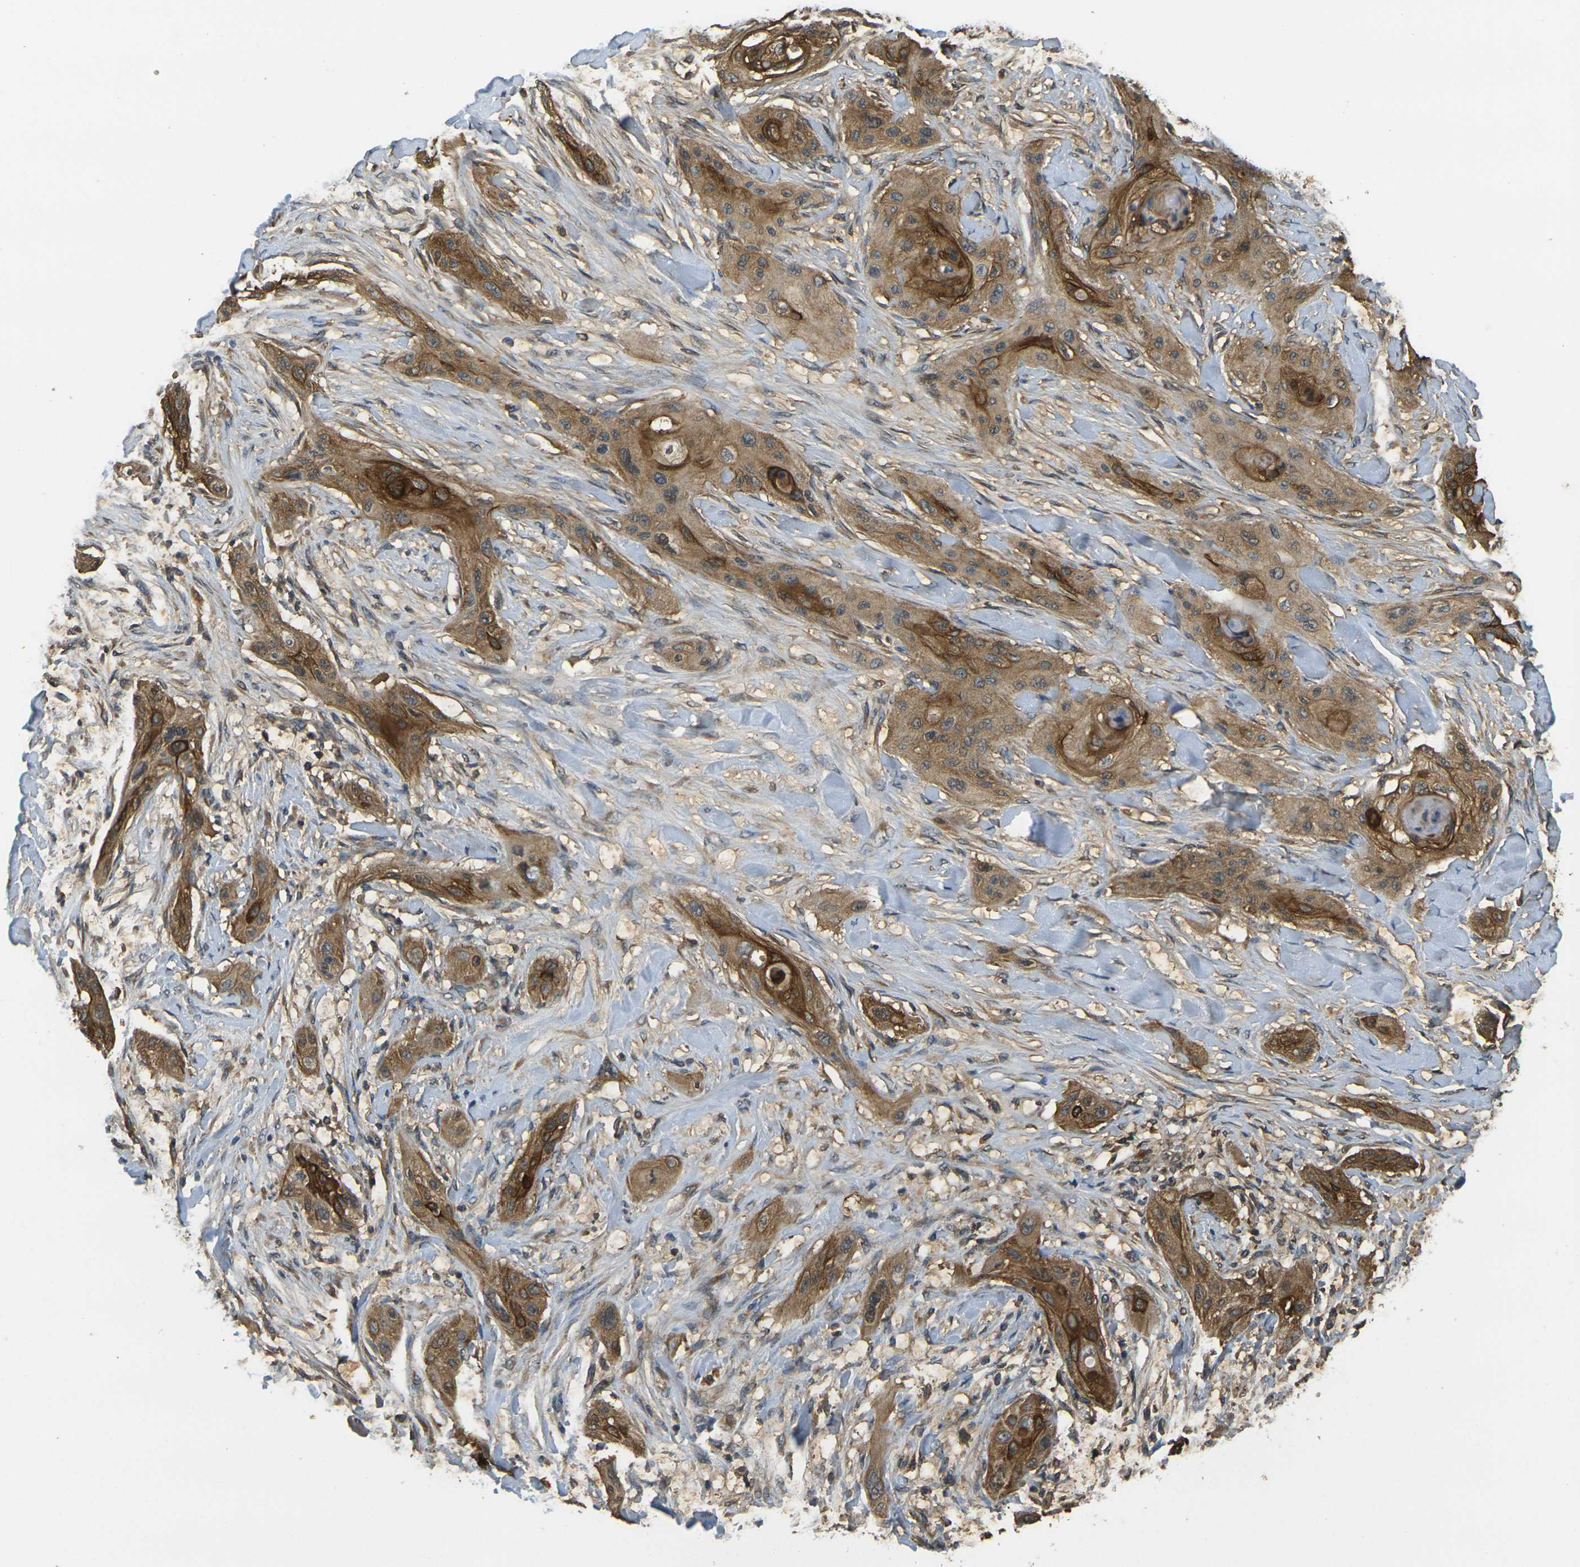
{"staining": {"intensity": "strong", "quantity": ">75%", "location": "cytoplasmic/membranous"}, "tissue": "lung cancer", "cell_type": "Tumor cells", "image_type": "cancer", "snomed": [{"axis": "morphology", "description": "Squamous cell carcinoma, NOS"}, {"axis": "topography", "description": "Lung"}], "caption": "Immunohistochemical staining of lung squamous cell carcinoma displays high levels of strong cytoplasmic/membranous protein expression in approximately >75% of tumor cells. The protein of interest is shown in brown color, while the nuclei are stained blue.", "gene": "CAST", "patient": {"sex": "female", "age": 47}}